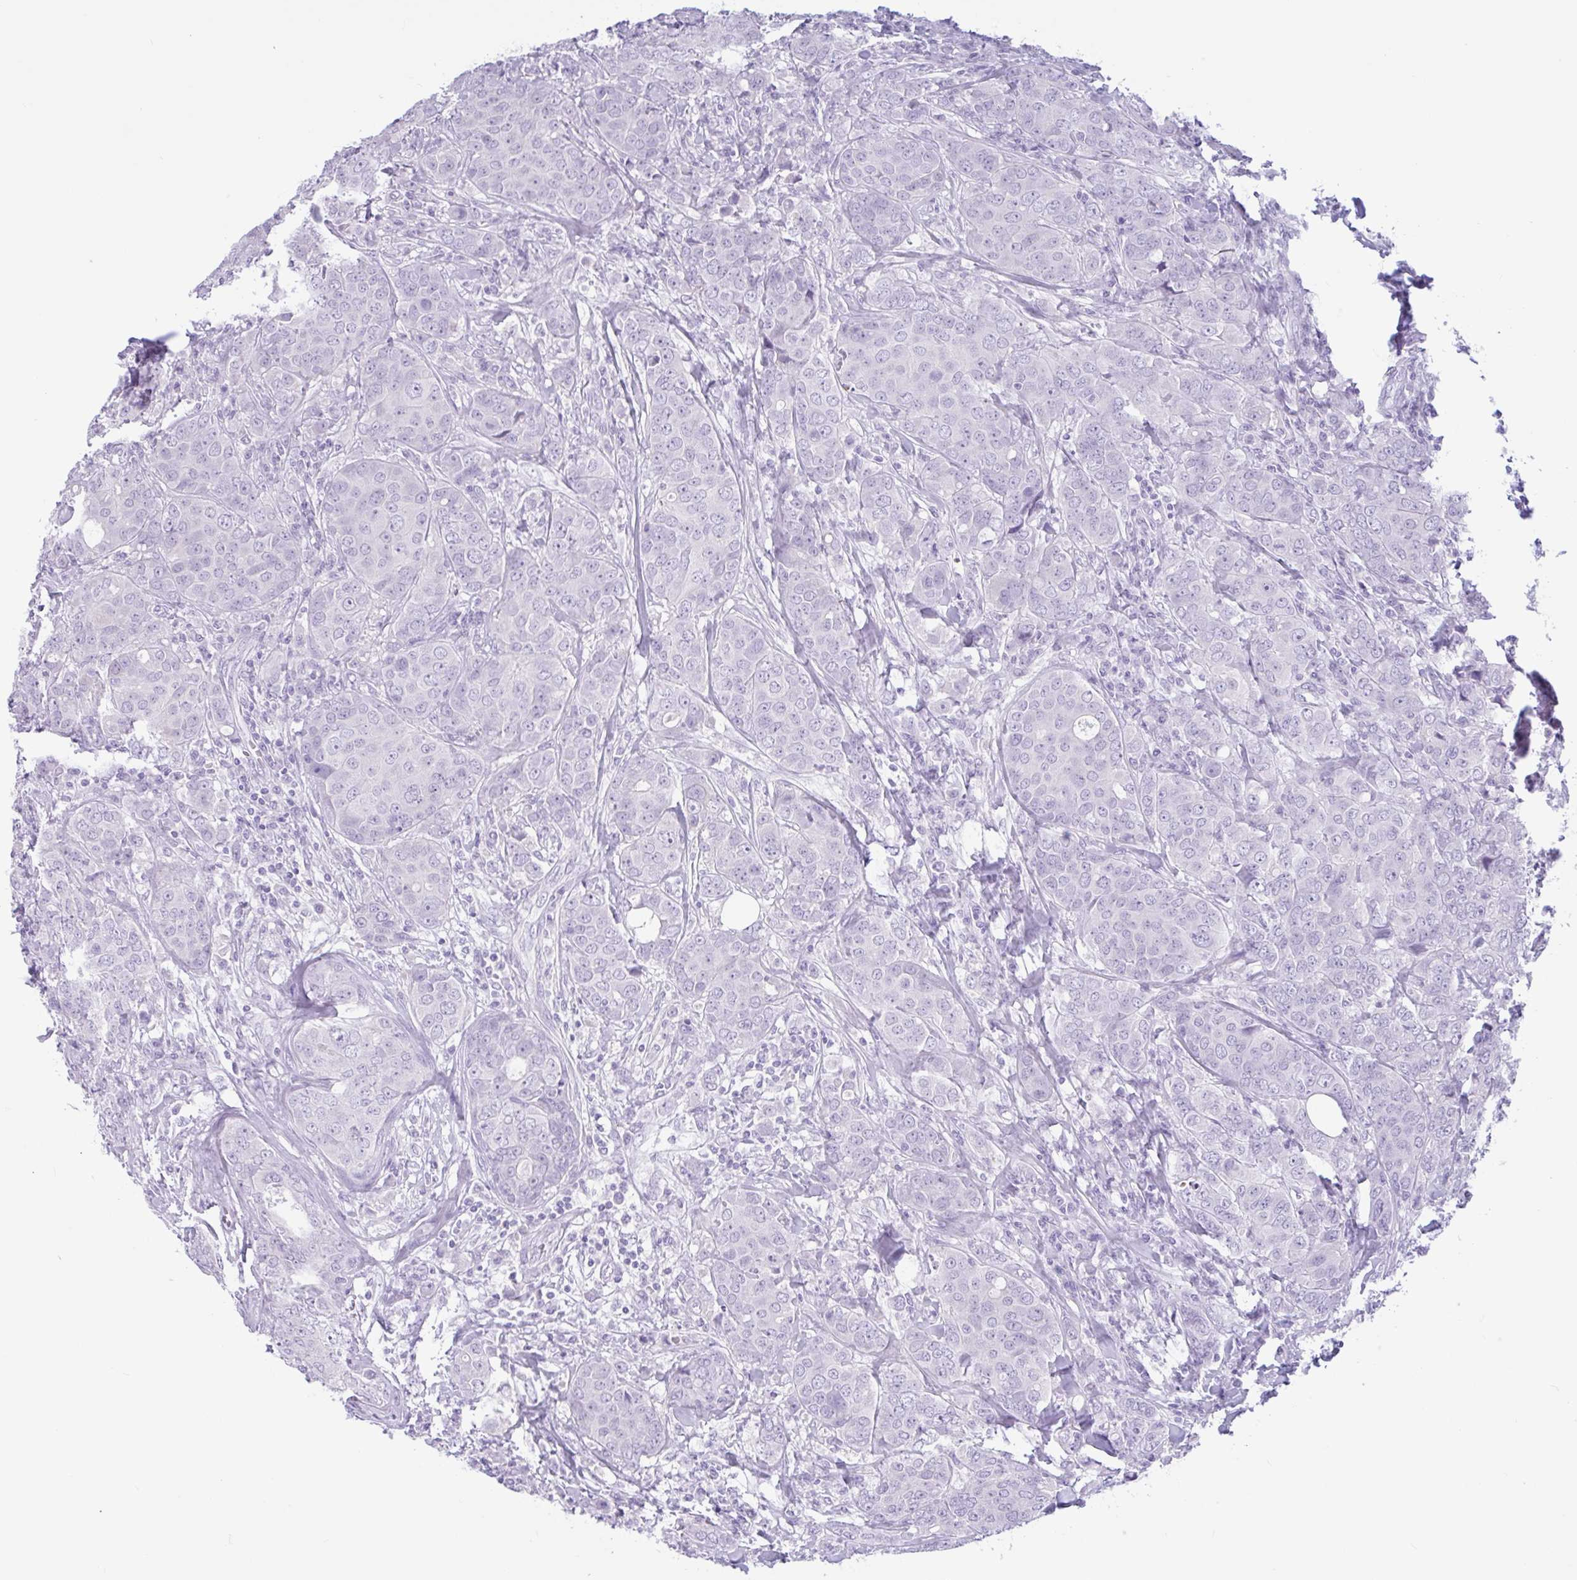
{"staining": {"intensity": "negative", "quantity": "none", "location": "none"}, "tissue": "breast cancer", "cell_type": "Tumor cells", "image_type": "cancer", "snomed": [{"axis": "morphology", "description": "Duct carcinoma"}, {"axis": "topography", "description": "Breast"}], "caption": "Immunohistochemistry of breast cancer (invasive ductal carcinoma) displays no positivity in tumor cells.", "gene": "CTSE", "patient": {"sex": "female", "age": 43}}